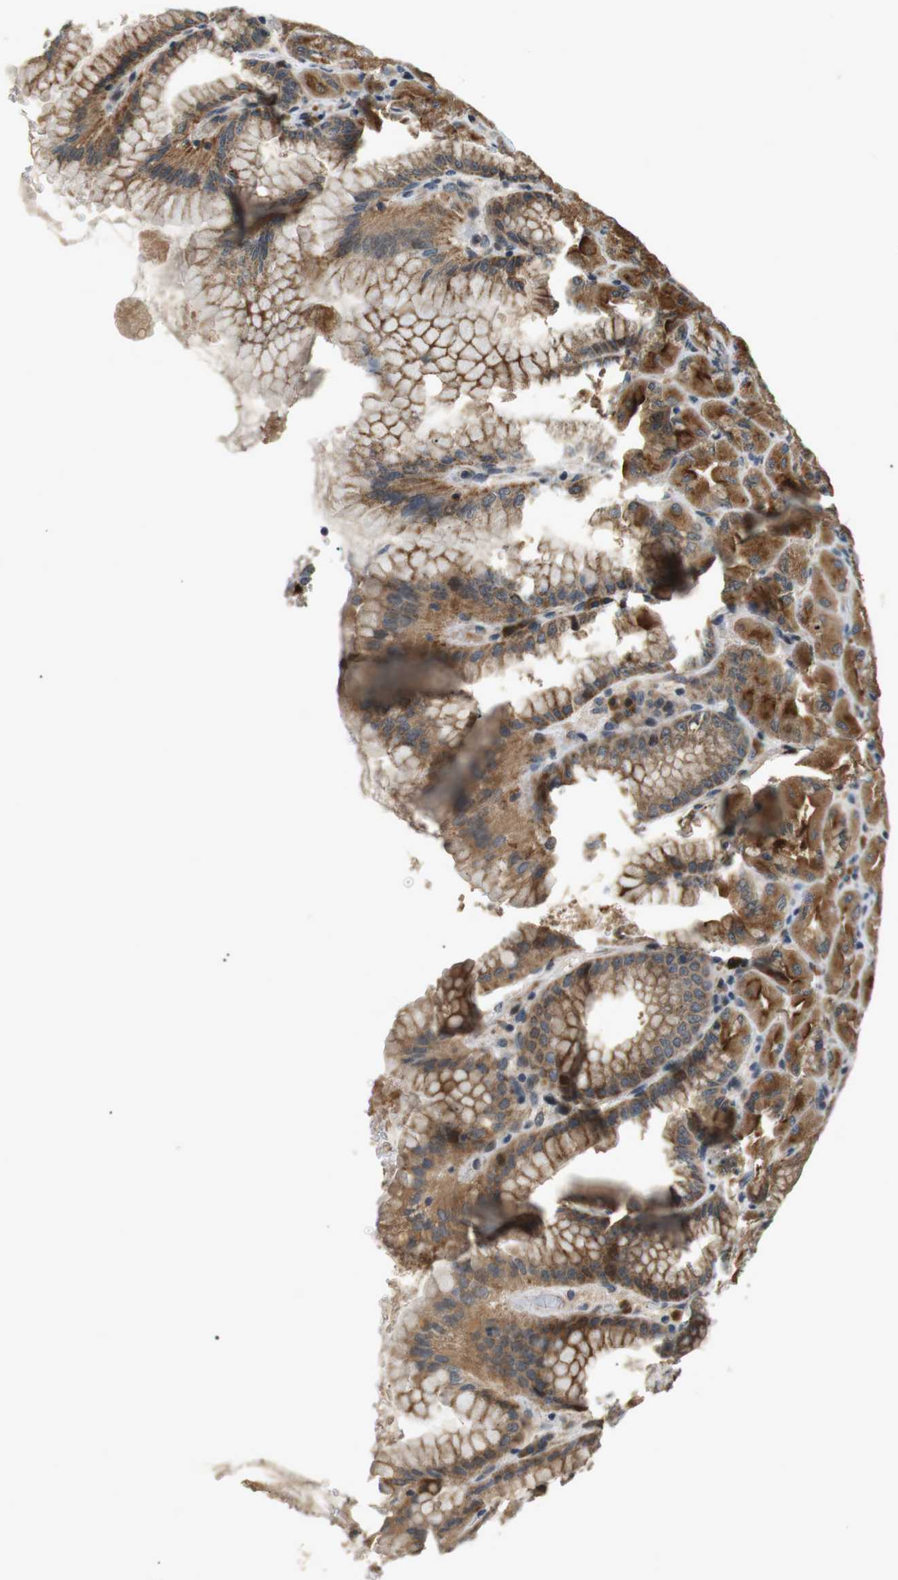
{"staining": {"intensity": "moderate", "quantity": ">75%", "location": "cytoplasmic/membranous"}, "tissue": "stomach", "cell_type": "Glandular cells", "image_type": "normal", "snomed": [{"axis": "morphology", "description": "Normal tissue, NOS"}, {"axis": "topography", "description": "Stomach, upper"}], "caption": "Immunohistochemistry micrograph of benign stomach: stomach stained using immunohistochemistry (IHC) exhibits medium levels of moderate protein expression localized specifically in the cytoplasmic/membranous of glandular cells, appearing as a cytoplasmic/membranous brown color.", "gene": "HSPA13", "patient": {"sex": "female", "age": 56}}